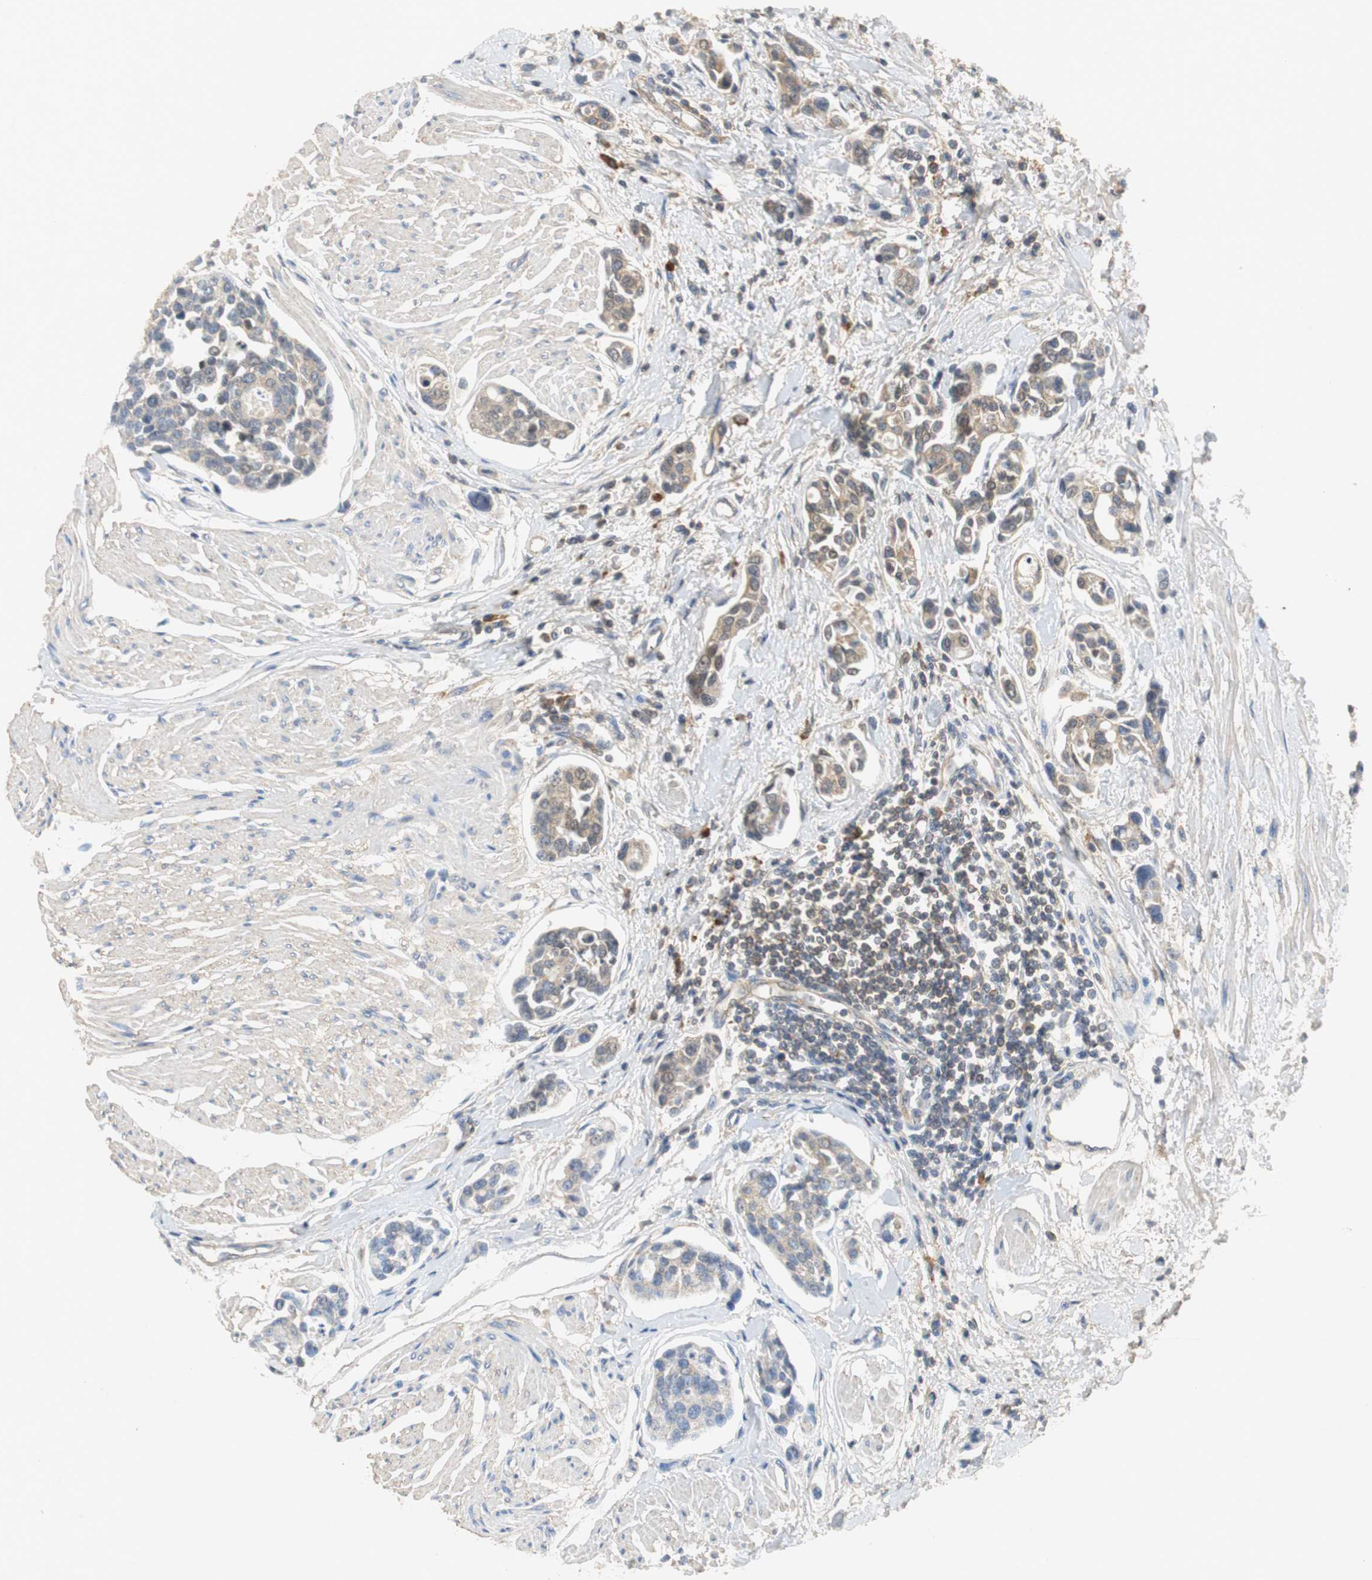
{"staining": {"intensity": "weak", "quantity": ">75%", "location": "cytoplasmic/membranous"}, "tissue": "urothelial cancer", "cell_type": "Tumor cells", "image_type": "cancer", "snomed": [{"axis": "morphology", "description": "Urothelial carcinoma, High grade"}, {"axis": "topography", "description": "Urinary bladder"}], "caption": "IHC histopathology image of neoplastic tissue: human urothelial cancer stained using immunohistochemistry exhibits low levels of weak protein expression localized specifically in the cytoplasmic/membranous of tumor cells, appearing as a cytoplasmic/membranous brown color.", "gene": "VBP1", "patient": {"sex": "male", "age": 78}}